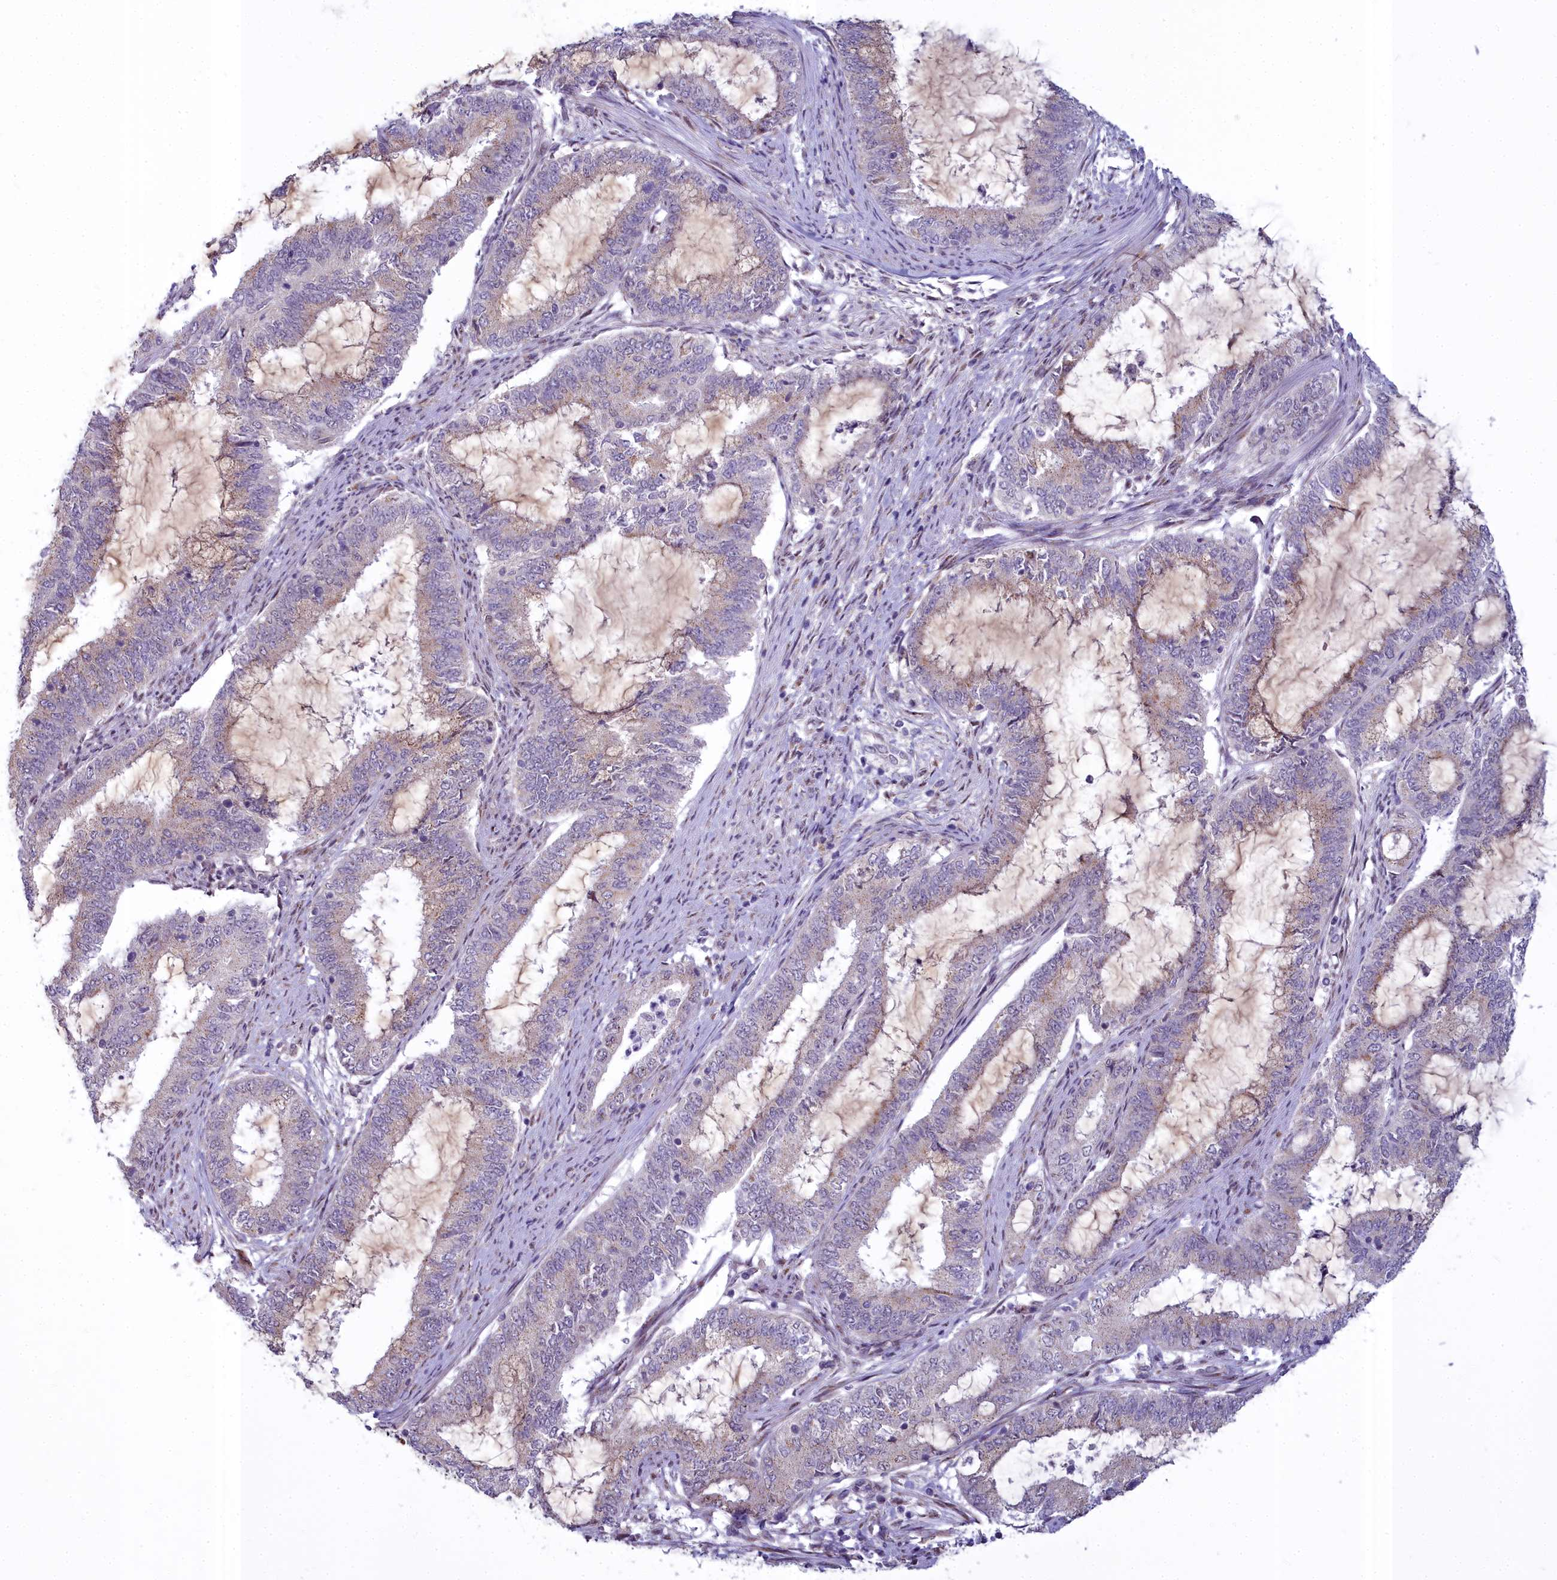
{"staining": {"intensity": "weak", "quantity": "<25%", "location": "cytoplasmic/membranous"}, "tissue": "endometrial cancer", "cell_type": "Tumor cells", "image_type": "cancer", "snomed": [{"axis": "morphology", "description": "Adenocarcinoma, NOS"}, {"axis": "topography", "description": "Endometrium"}], "caption": "This micrograph is of endometrial cancer (adenocarcinoma) stained with IHC to label a protein in brown with the nuclei are counter-stained blue. There is no staining in tumor cells.", "gene": "WDPCP", "patient": {"sex": "female", "age": 51}}